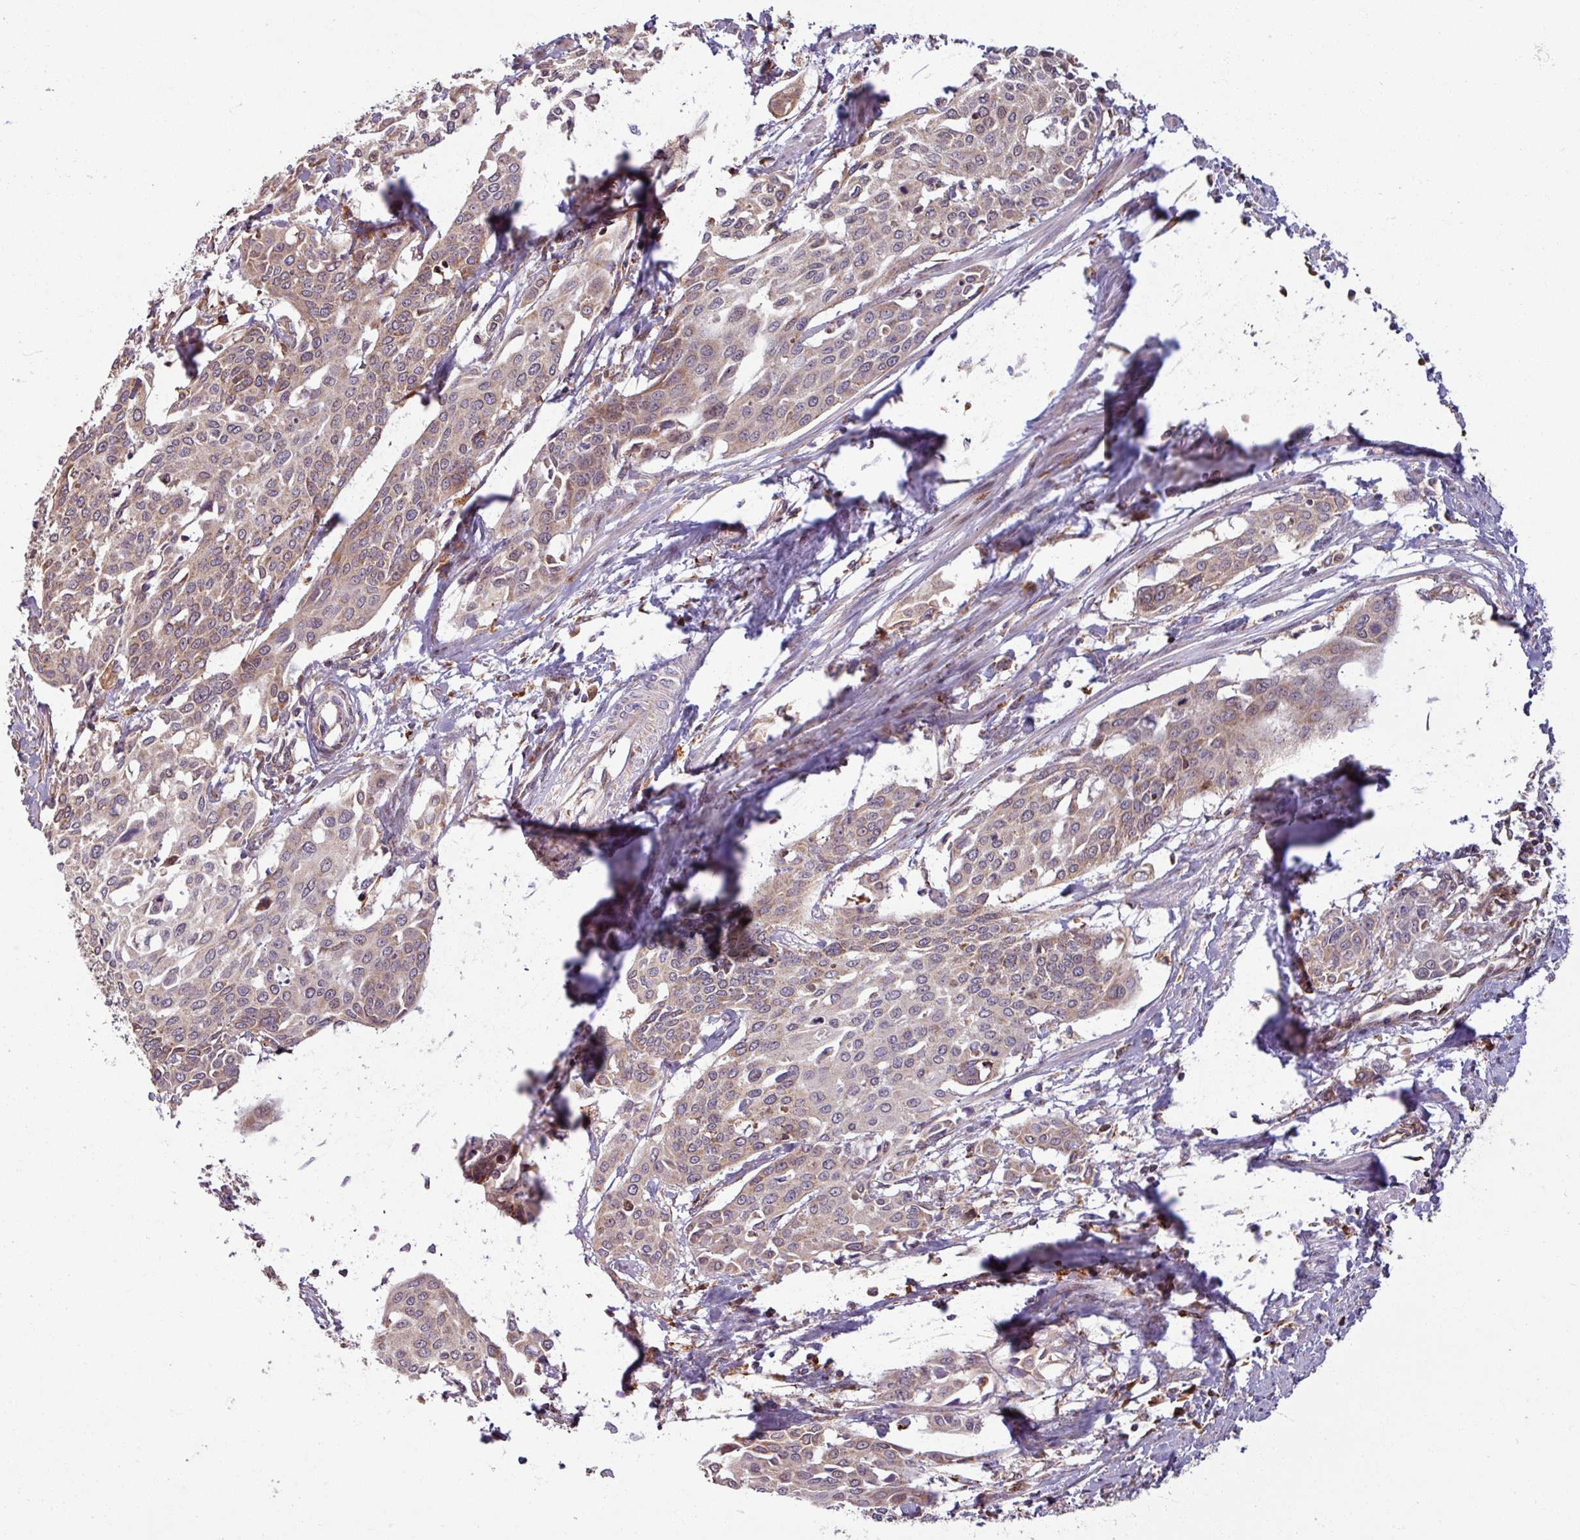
{"staining": {"intensity": "weak", "quantity": "25%-75%", "location": "cytoplasmic/membranous"}, "tissue": "cervical cancer", "cell_type": "Tumor cells", "image_type": "cancer", "snomed": [{"axis": "morphology", "description": "Squamous cell carcinoma, NOS"}, {"axis": "topography", "description": "Cervix"}], "caption": "Cervical cancer stained with DAB IHC shows low levels of weak cytoplasmic/membranous positivity in approximately 25%-75% of tumor cells.", "gene": "MAGT1", "patient": {"sex": "female", "age": 44}}